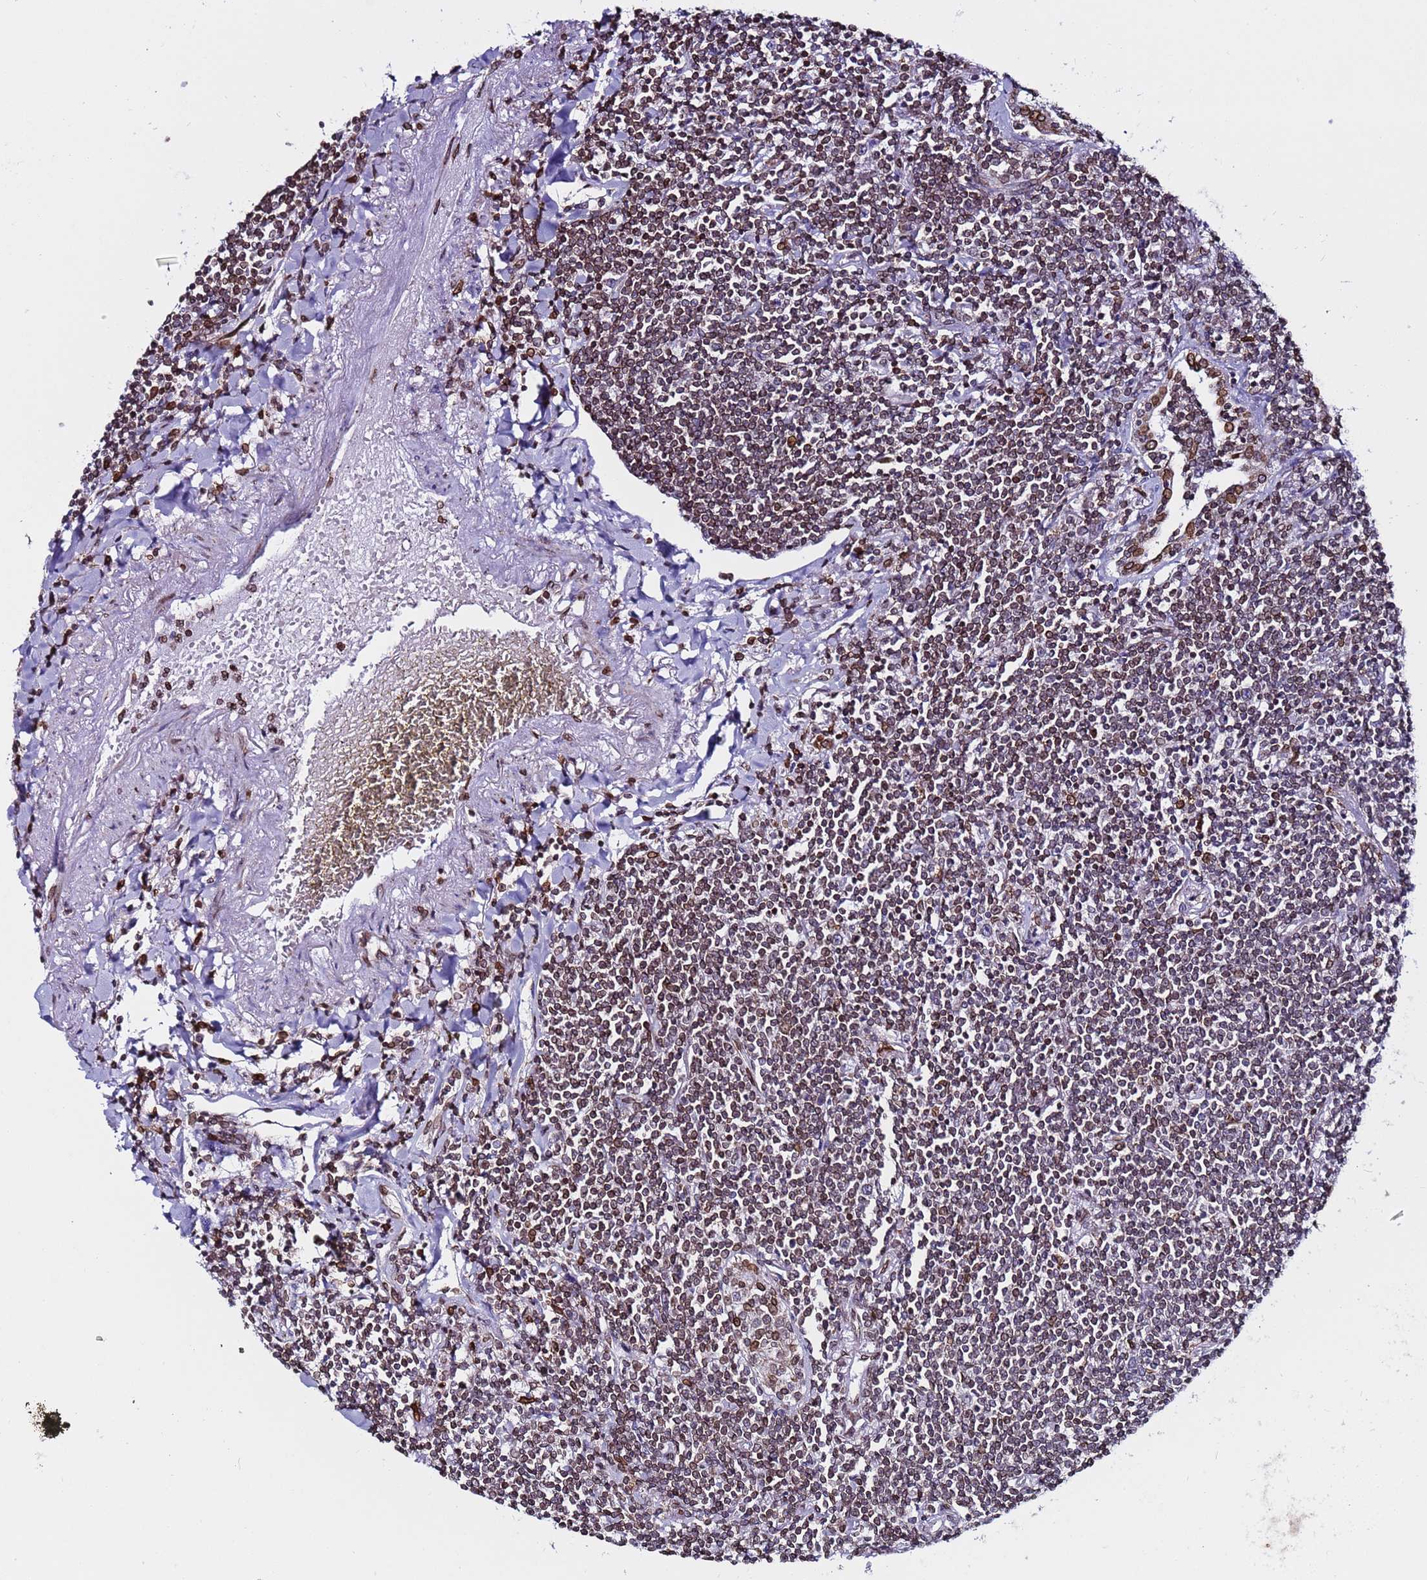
{"staining": {"intensity": "moderate", "quantity": "25%-75%", "location": "nuclear"}, "tissue": "lymphoma", "cell_type": "Tumor cells", "image_type": "cancer", "snomed": [{"axis": "morphology", "description": "Malignant lymphoma, non-Hodgkin's type, Low grade"}, {"axis": "topography", "description": "Lung"}], "caption": "IHC staining of lymphoma, which demonstrates medium levels of moderate nuclear staining in about 25%-75% of tumor cells indicating moderate nuclear protein positivity. The staining was performed using DAB (3,3'-diaminobenzidine) (brown) for protein detection and nuclei were counterstained in hematoxylin (blue).", "gene": "TOR1AIP1", "patient": {"sex": "female", "age": 71}}